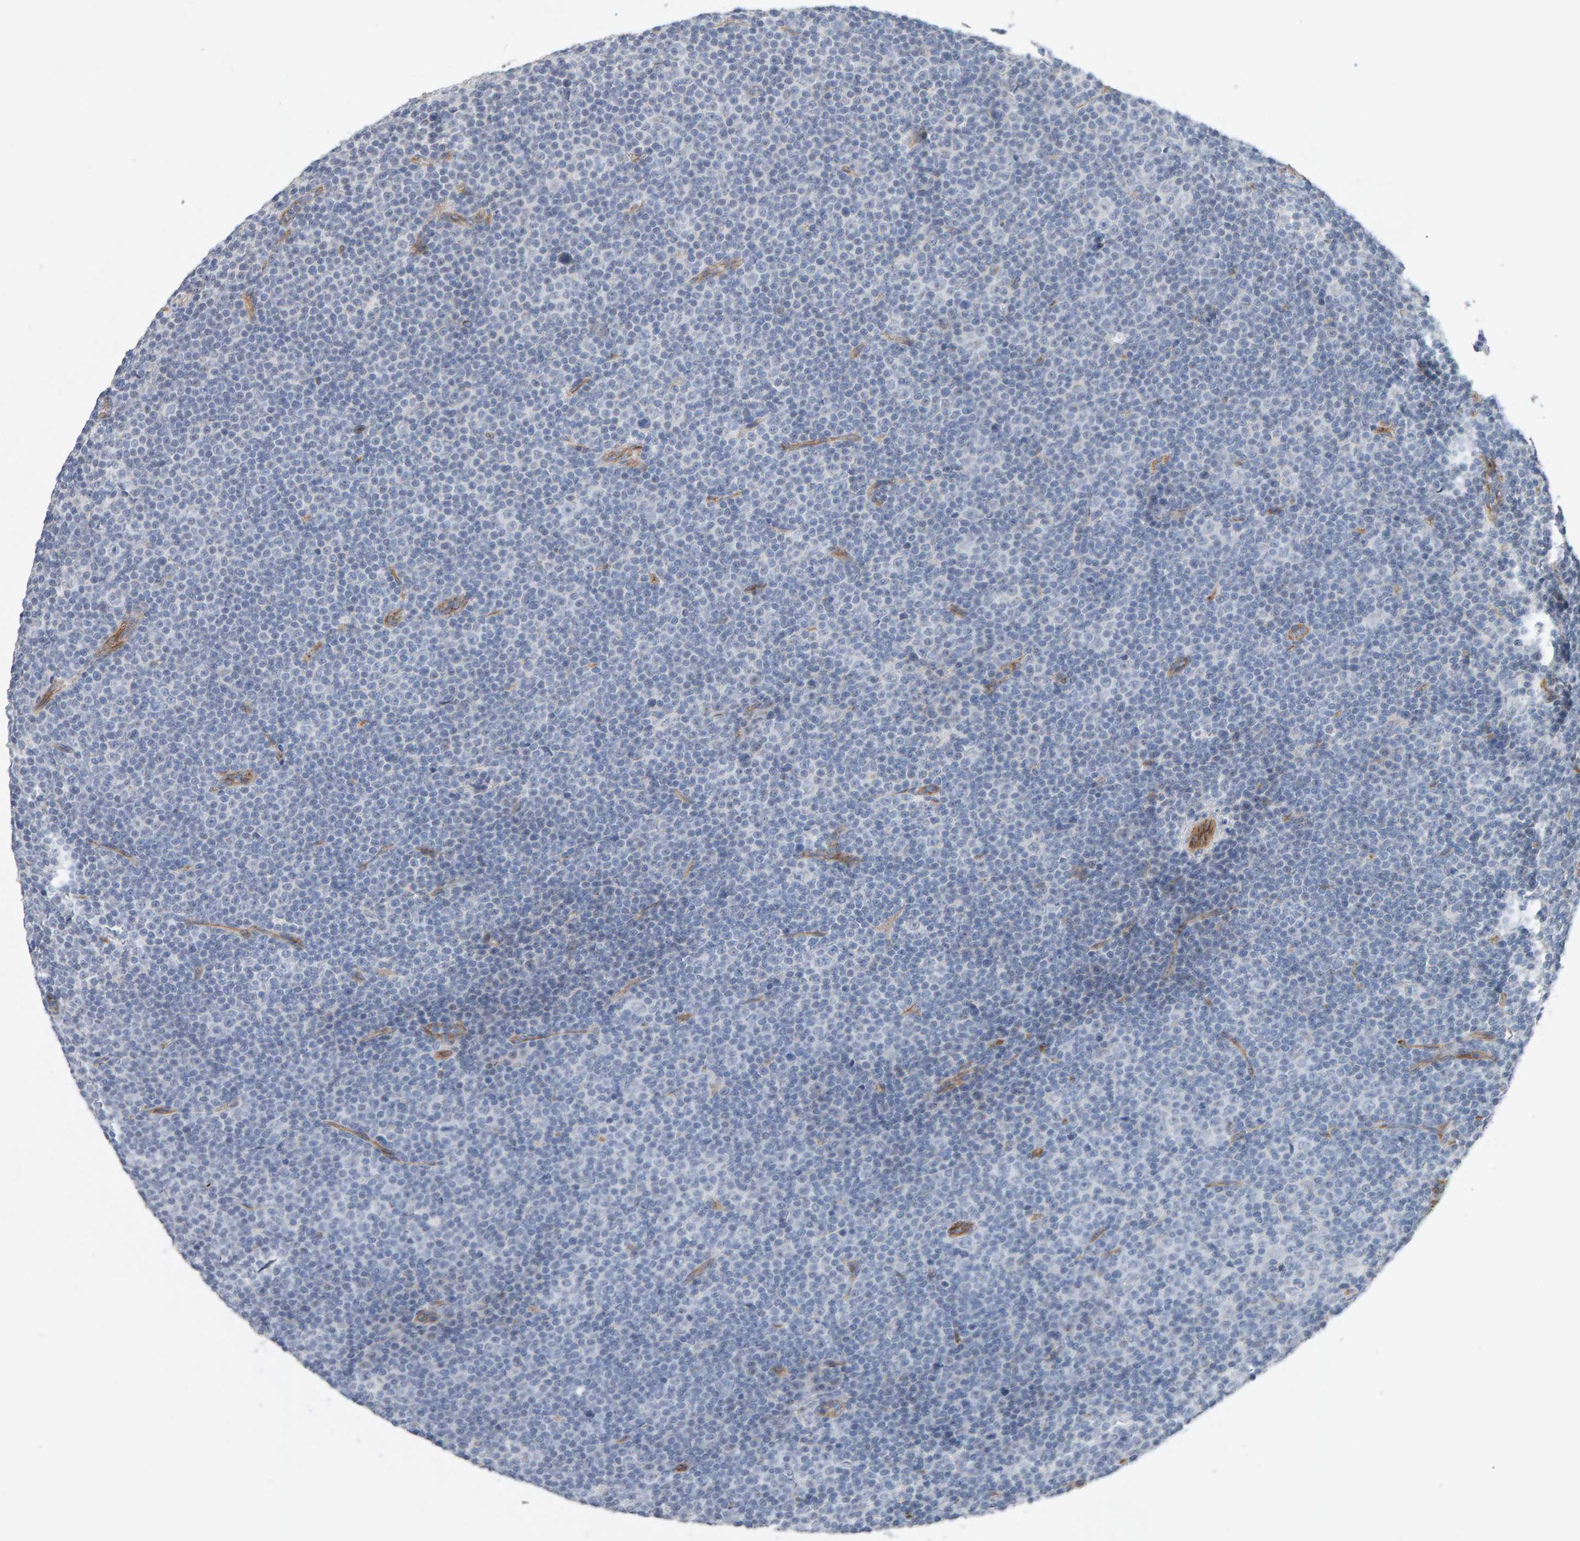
{"staining": {"intensity": "negative", "quantity": "none", "location": "none"}, "tissue": "lymphoma", "cell_type": "Tumor cells", "image_type": "cancer", "snomed": [{"axis": "morphology", "description": "Malignant lymphoma, non-Hodgkin's type, Low grade"}, {"axis": "topography", "description": "Lymph node"}], "caption": "The IHC image has no significant staining in tumor cells of lymphoma tissue. (DAB immunohistochemistry with hematoxylin counter stain).", "gene": "PTPRM", "patient": {"sex": "female", "age": 67}}